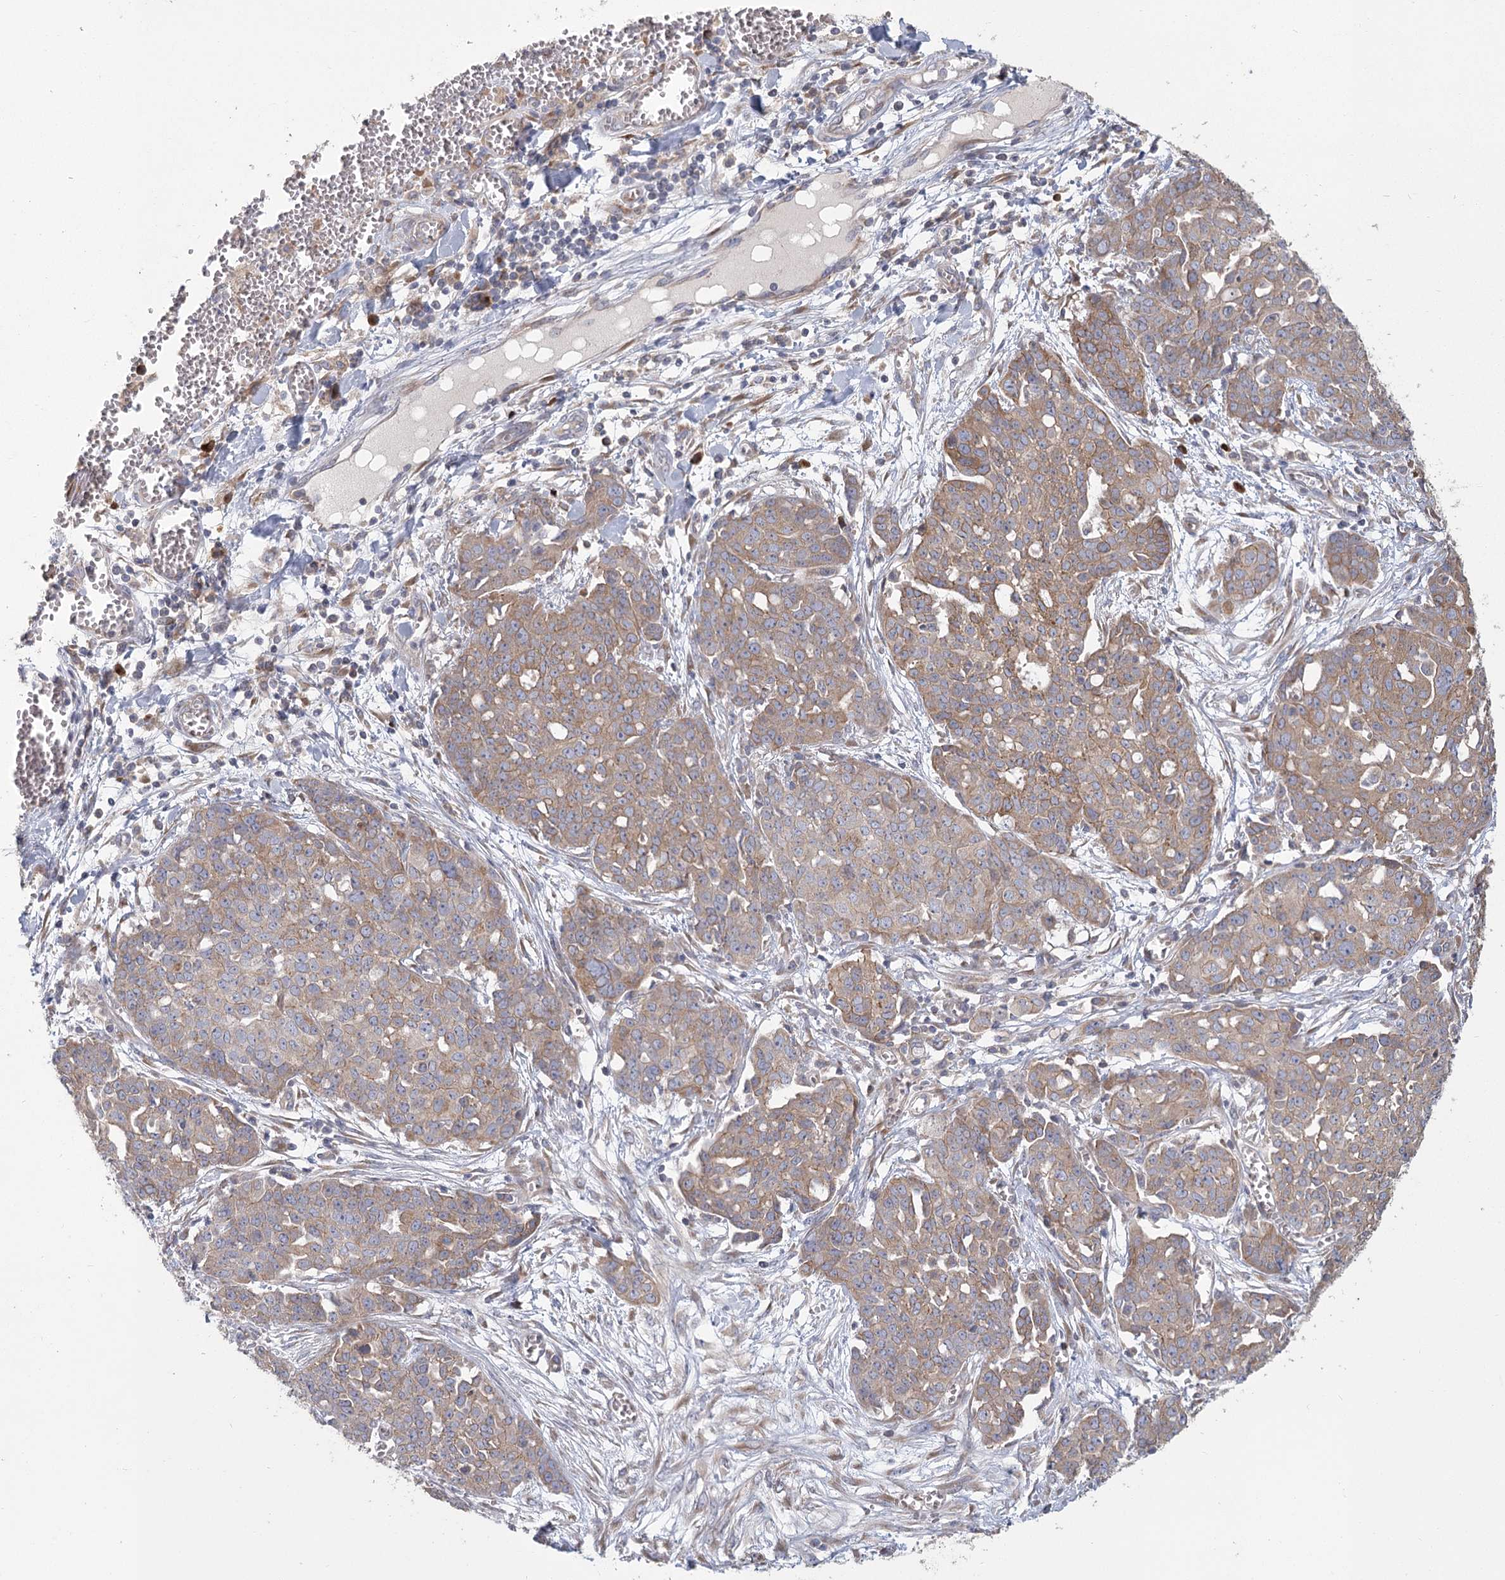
{"staining": {"intensity": "moderate", "quantity": ">75%", "location": "cytoplasmic/membranous"}, "tissue": "ovarian cancer", "cell_type": "Tumor cells", "image_type": "cancer", "snomed": [{"axis": "morphology", "description": "Cystadenocarcinoma, serous, NOS"}, {"axis": "topography", "description": "Soft tissue"}, {"axis": "topography", "description": "Ovary"}], "caption": "Serous cystadenocarcinoma (ovarian) stained with a protein marker shows moderate staining in tumor cells.", "gene": "CNTLN", "patient": {"sex": "female", "age": 57}}